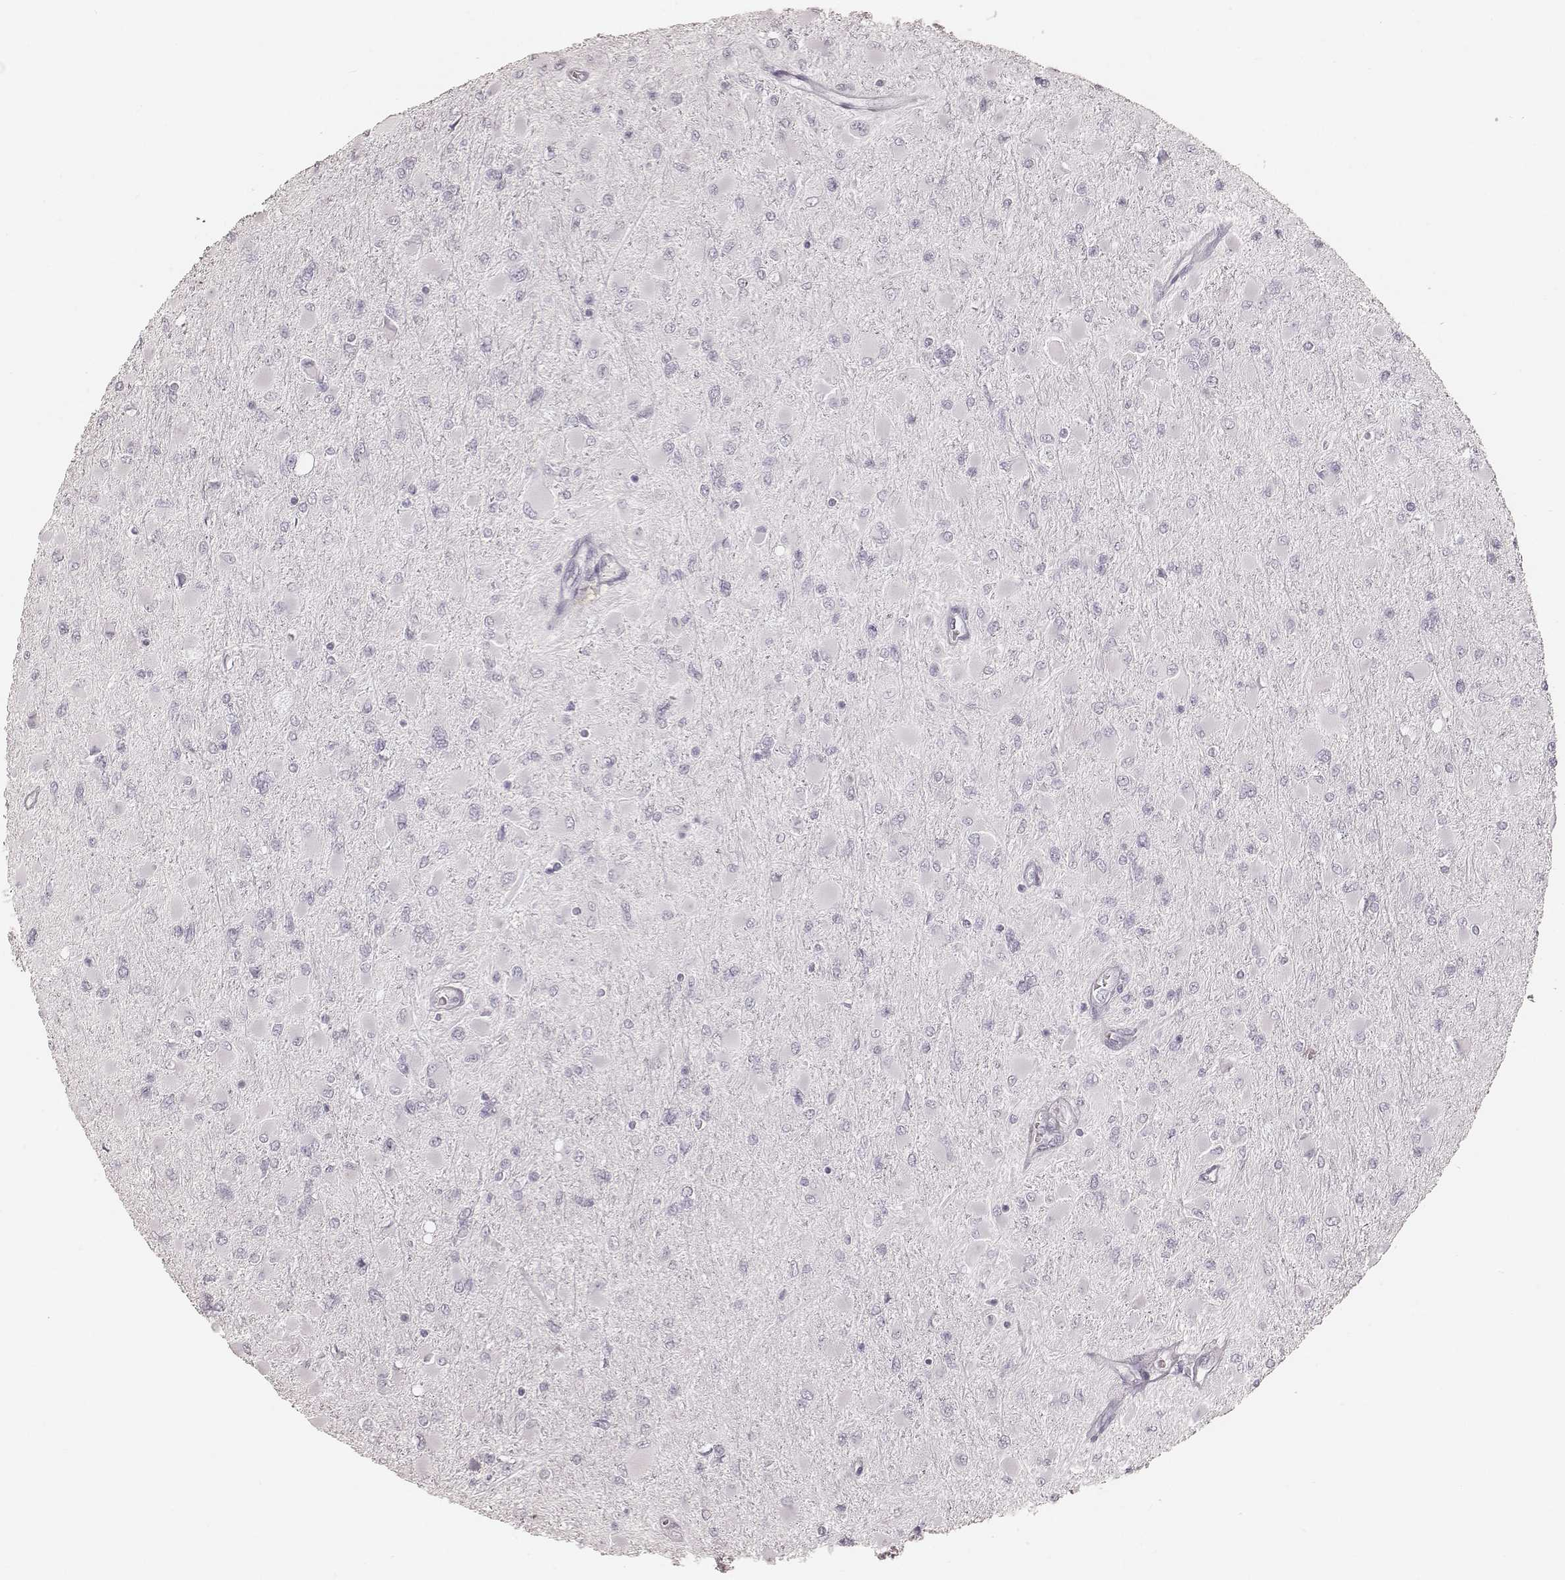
{"staining": {"intensity": "negative", "quantity": "none", "location": "none"}, "tissue": "glioma", "cell_type": "Tumor cells", "image_type": "cancer", "snomed": [{"axis": "morphology", "description": "Glioma, malignant, High grade"}, {"axis": "topography", "description": "Cerebral cortex"}], "caption": "An immunohistochemistry micrograph of malignant glioma (high-grade) is shown. There is no staining in tumor cells of malignant glioma (high-grade).", "gene": "KRT26", "patient": {"sex": "female", "age": 36}}